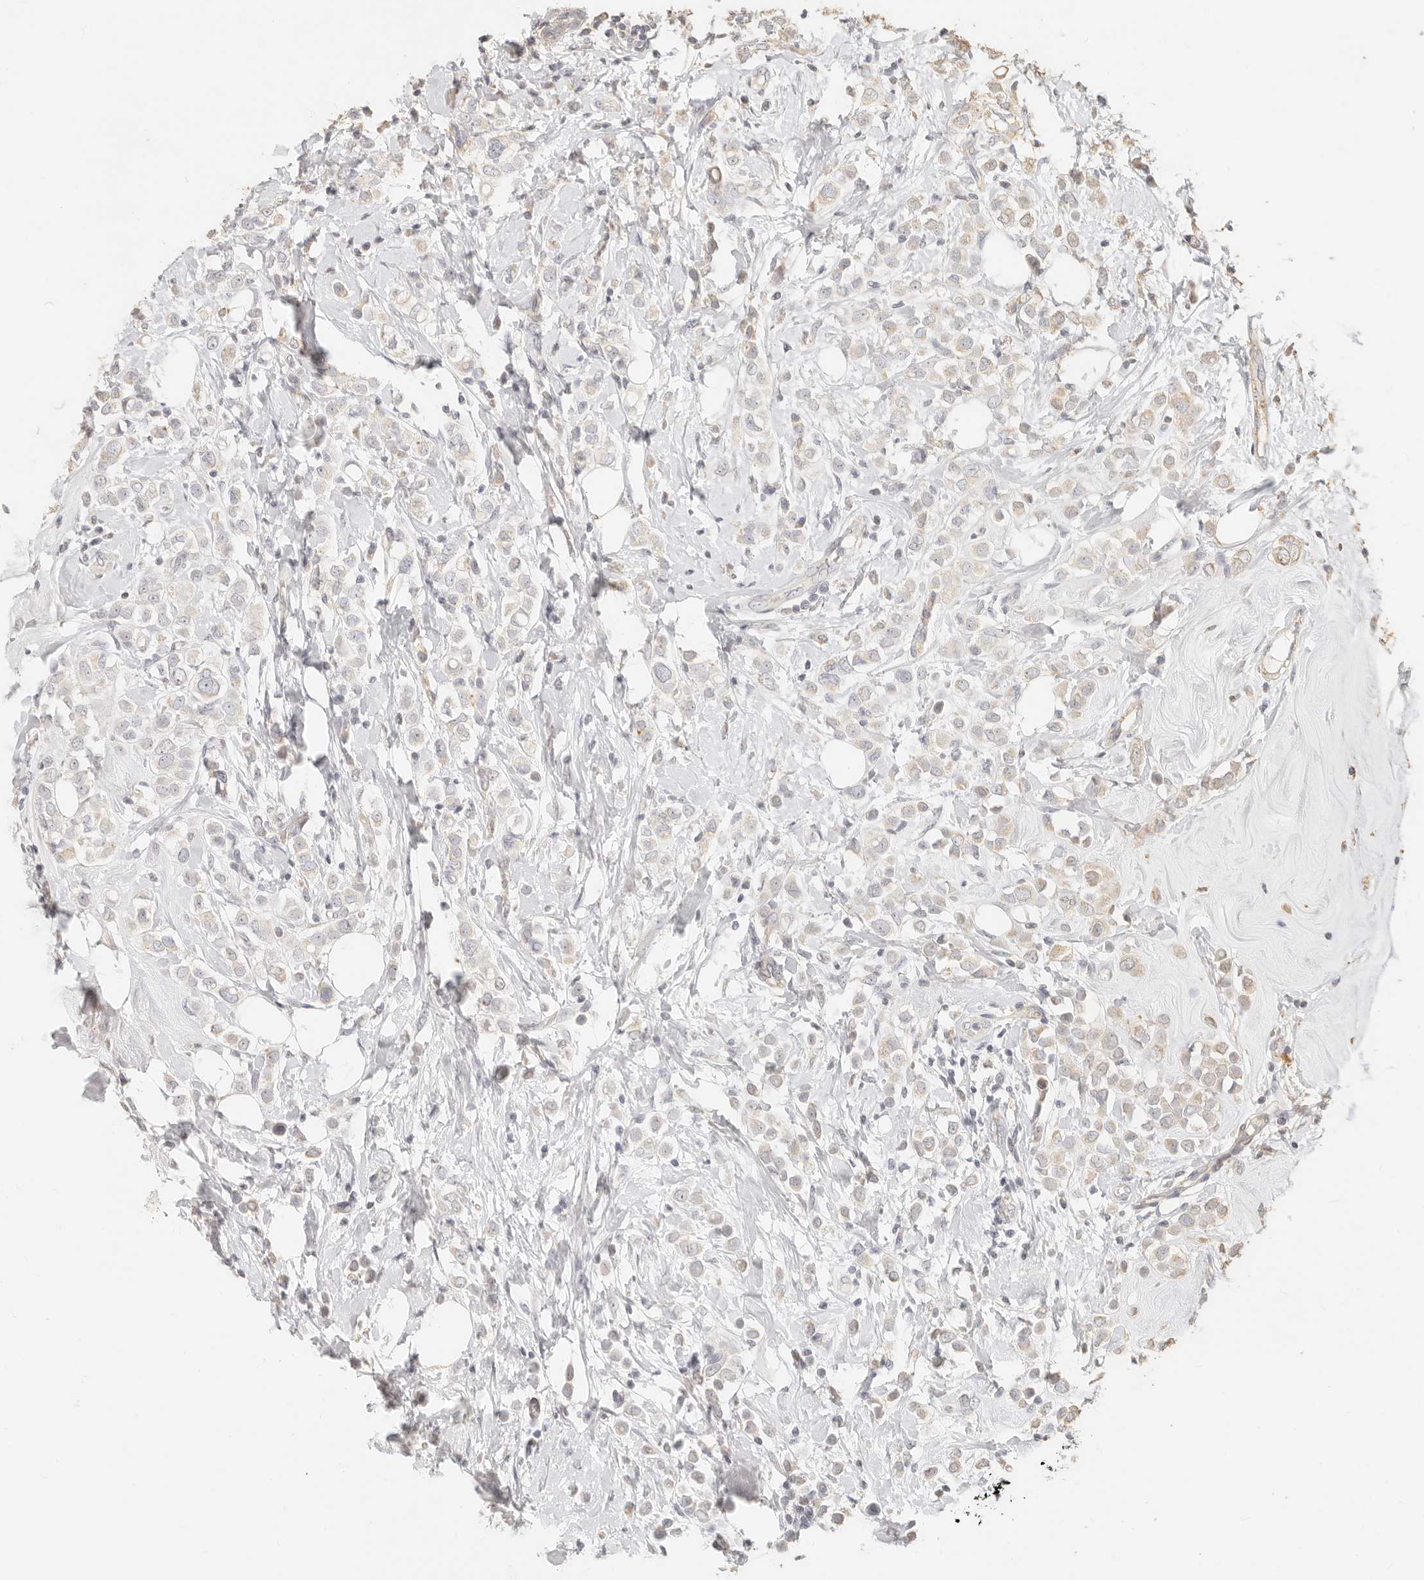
{"staining": {"intensity": "weak", "quantity": "<25%", "location": "cytoplasmic/membranous"}, "tissue": "breast cancer", "cell_type": "Tumor cells", "image_type": "cancer", "snomed": [{"axis": "morphology", "description": "Lobular carcinoma"}, {"axis": "topography", "description": "Breast"}], "caption": "High power microscopy micrograph of an immunohistochemistry micrograph of breast cancer (lobular carcinoma), revealing no significant positivity in tumor cells. (Brightfield microscopy of DAB immunohistochemistry (IHC) at high magnification).", "gene": "PTPN22", "patient": {"sex": "female", "age": 47}}